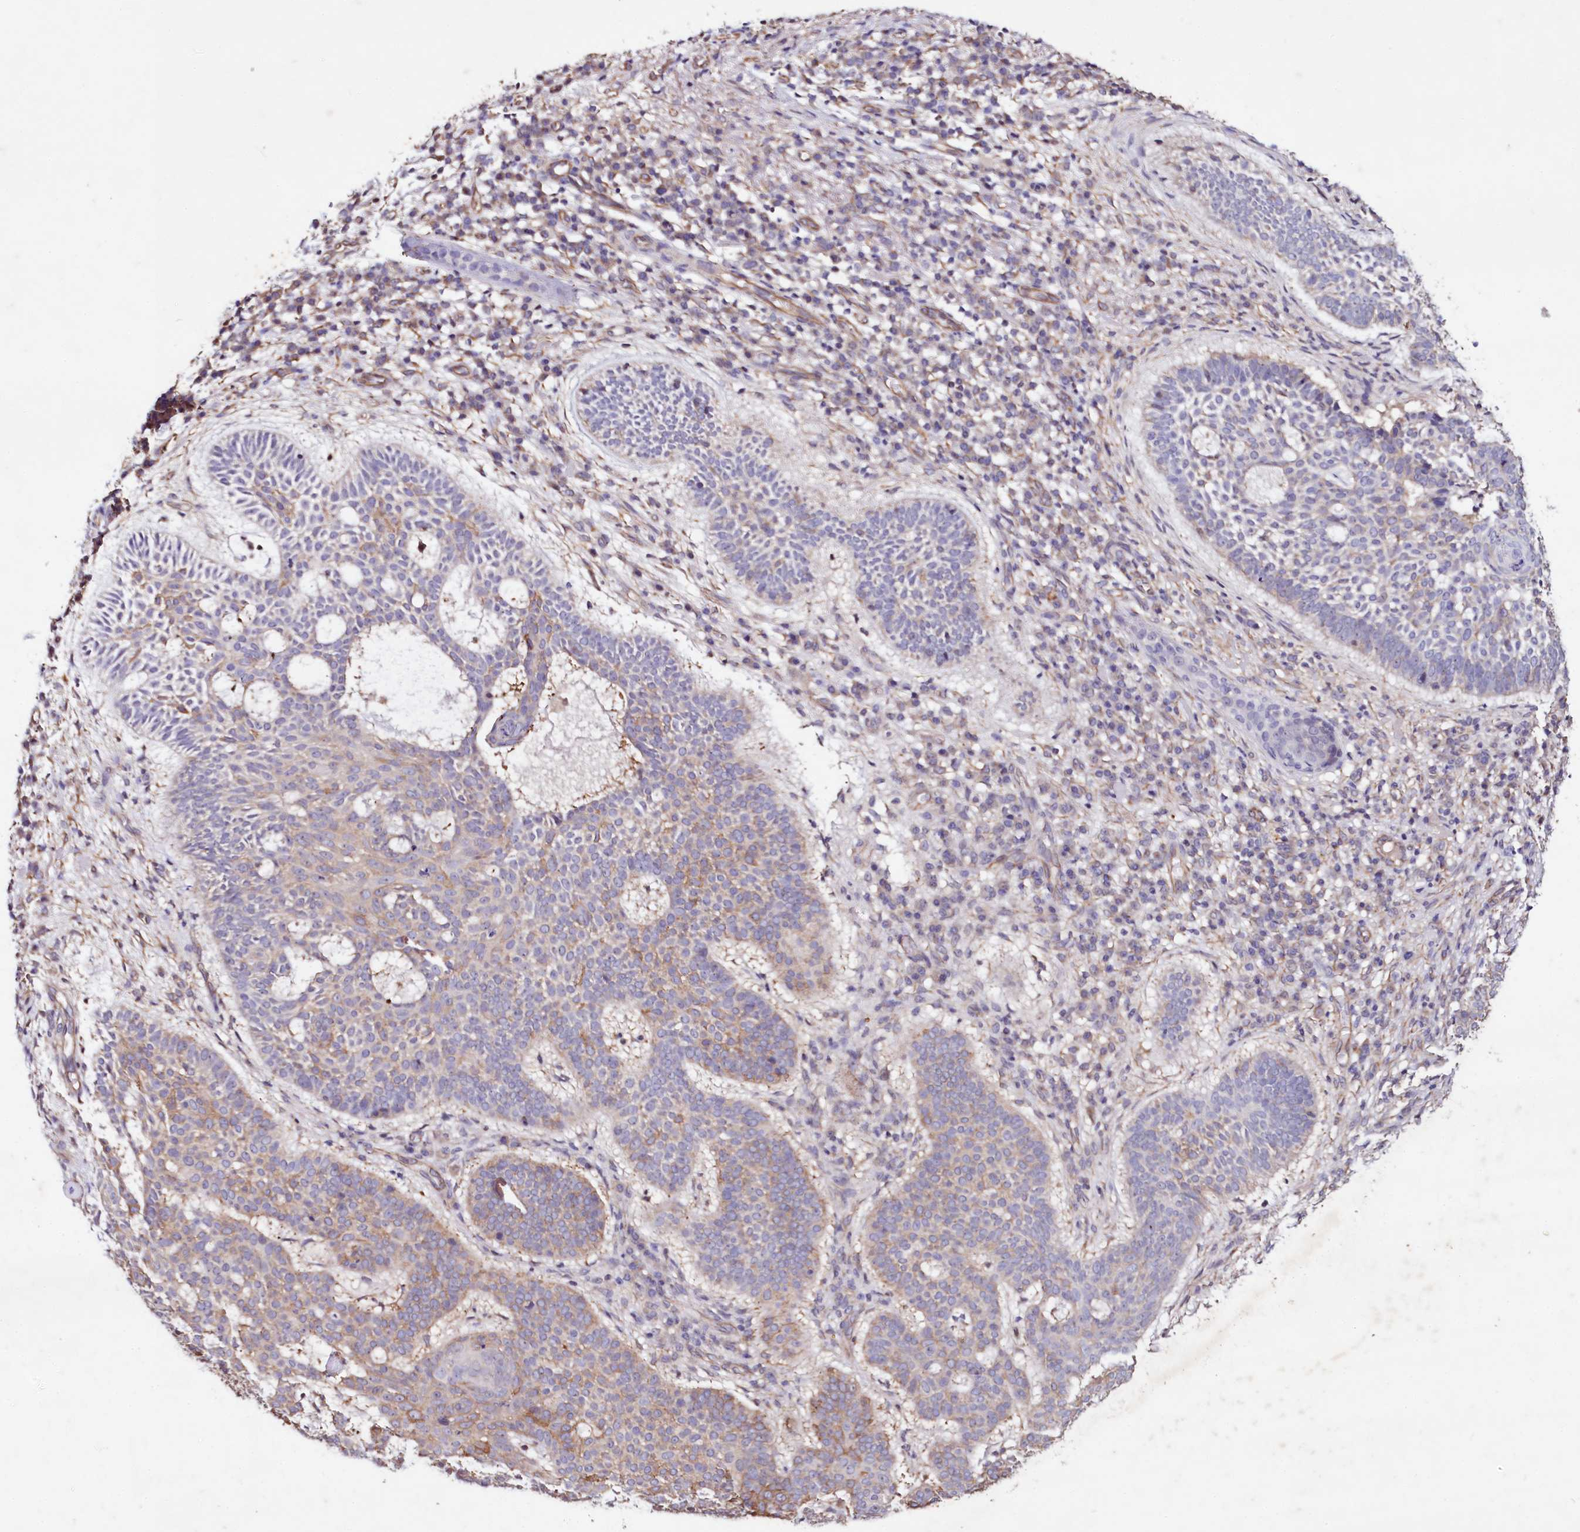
{"staining": {"intensity": "weak", "quantity": "25%-75%", "location": "cytoplasmic/membranous"}, "tissue": "skin cancer", "cell_type": "Tumor cells", "image_type": "cancer", "snomed": [{"axis": "morphology", "description": "Basal cell carcinoma"}, {"axis": "topography", "description": "Skin"}], "caption": "Skin cancer stained with immunohistochemistry displays weak cytoplasmic/membranous expression in about 25%-75% of tumor cells.", "gene": "SLC7A1", "patient": {"sex": "male", "age": 85}}